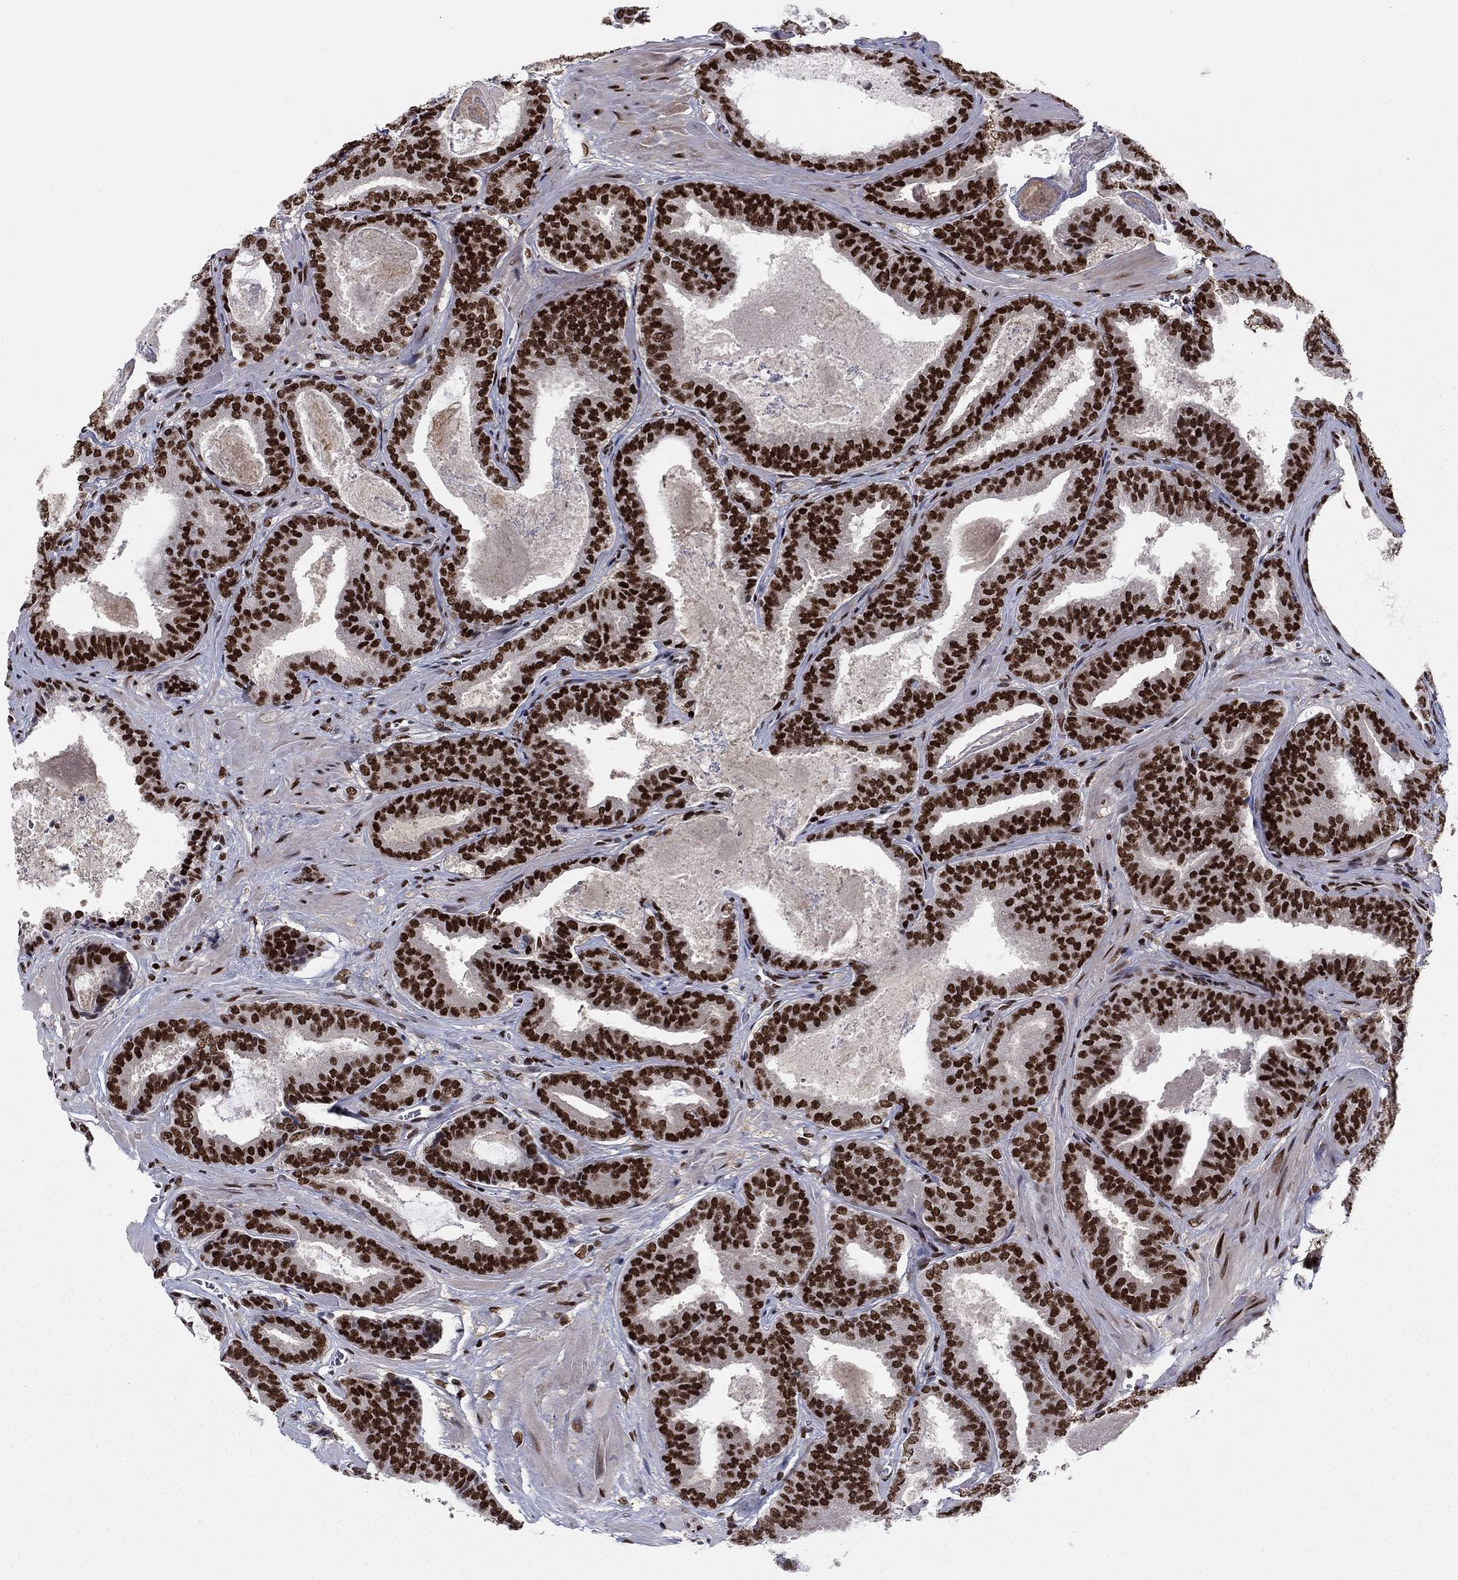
{"staining": {"intensity": "strong", "quantity": ">75%", "location": "nuclear"}, "tissue": "prostate cancer", "cell_type": "Tumor cells", "image_type": "cancer", "snomed": [{"axis": "morphology", "description": "Adenocarcinoma, NOS"}, {"axis": "topography", "description": "Prostate"}], "caption": "Immunohistochemistry (DAB) staining of human adenocarcinoma (prostate) shows strong nuclear protein positivity in approximately >75% of tumor cells. Using DAB (3,3'-diaminobenzidine) (brown) and hematoxylin (blue) stains, captured at high magnification using brightfield microscopy.", "gene": "USP54", "patient": {"sex": "male", "age": 63}}